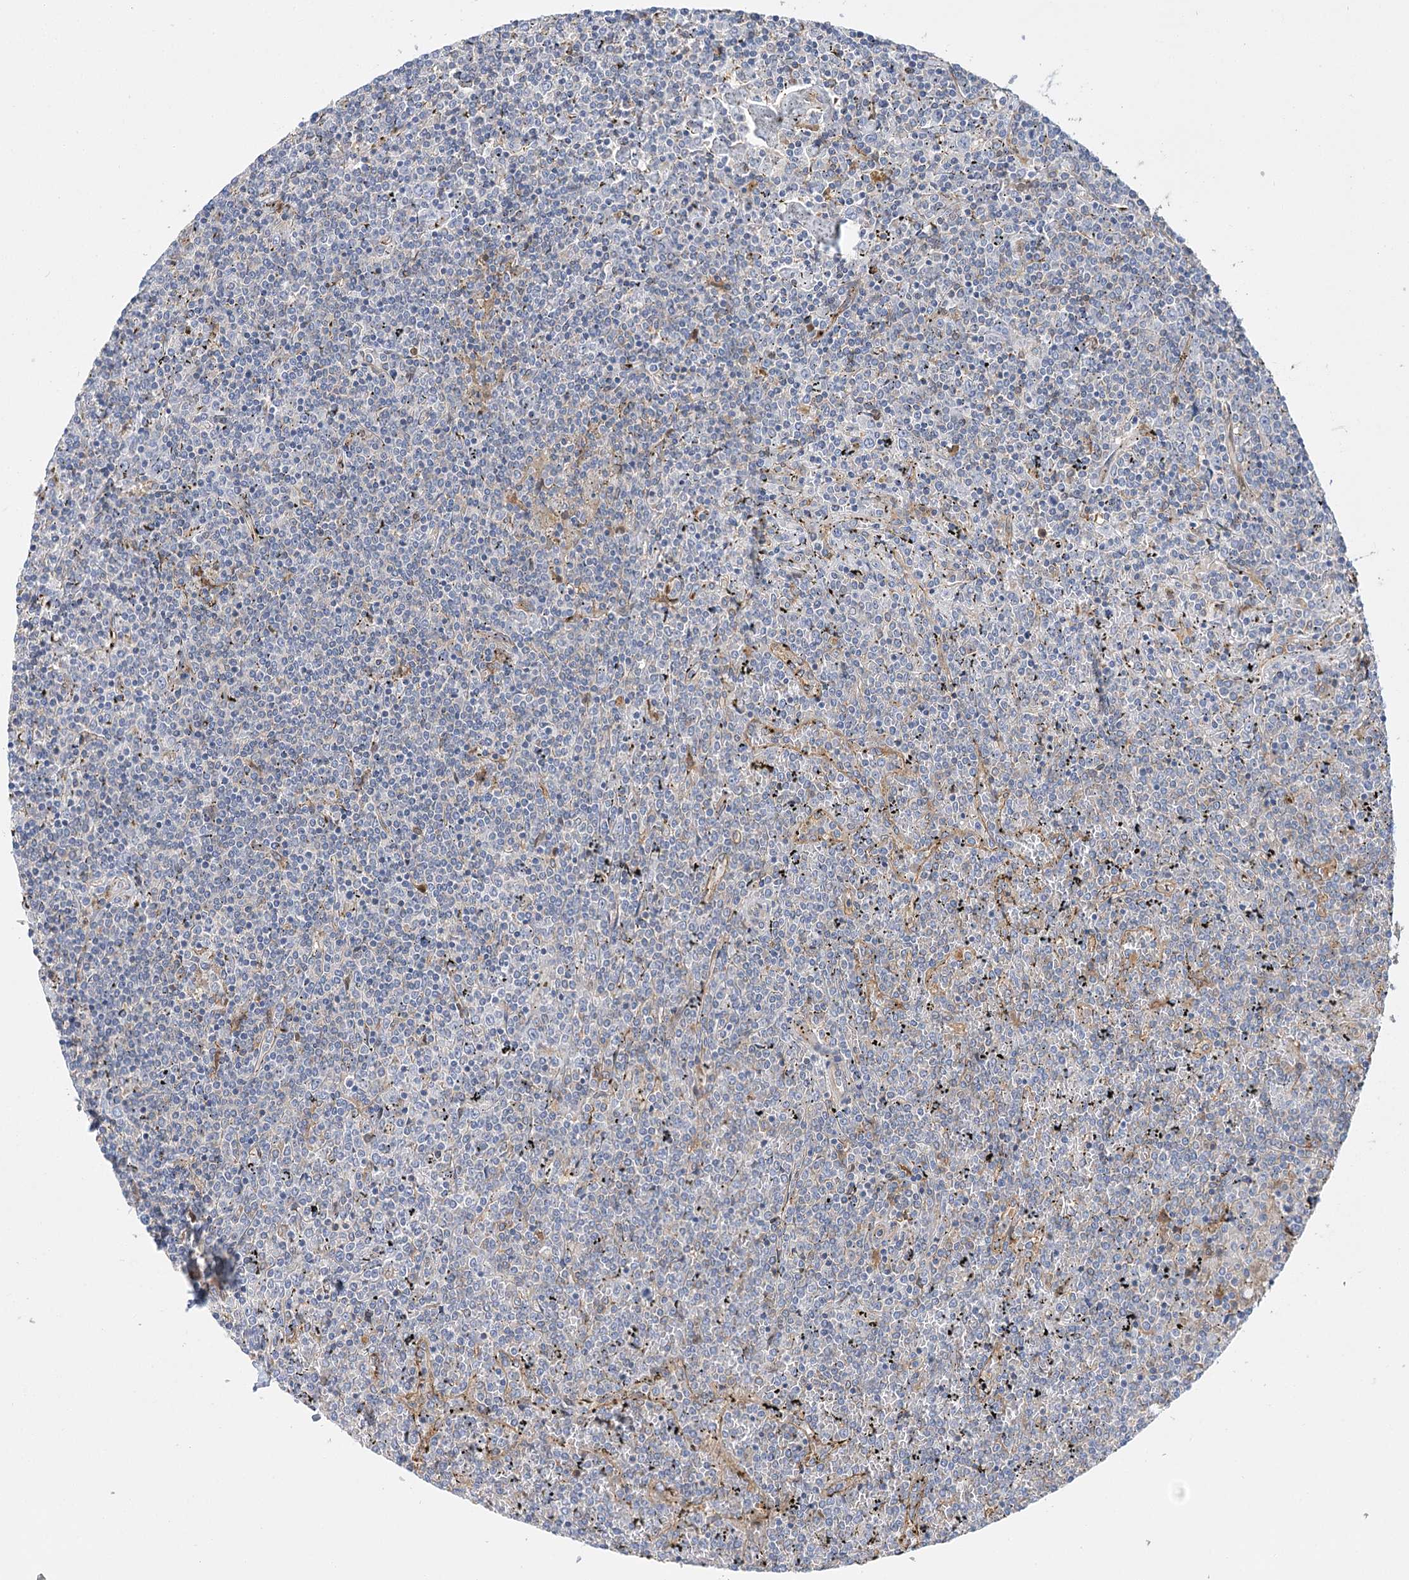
{"staining": {"intensity": "negative", "quantity": "none", "location": "none"}, "tissue": "lymphoma", "cell_type": "Tumor cells", "image_type": "cancer", "snomed": [{"axis": "morphology", "description": "Malignant lymphoma, non-Hodgkin's type, Low grade"}, {"axis": "topography", "description": "Spleen"}], "caption": "IHC photomicrograph of human low-grade malignant lymphoma, non-Hodgkin's type stained for a protein (brown), which shows no expression in tumor cells.", "gene": "GUSB", "patient": {"sex": "female", "age": 19}}